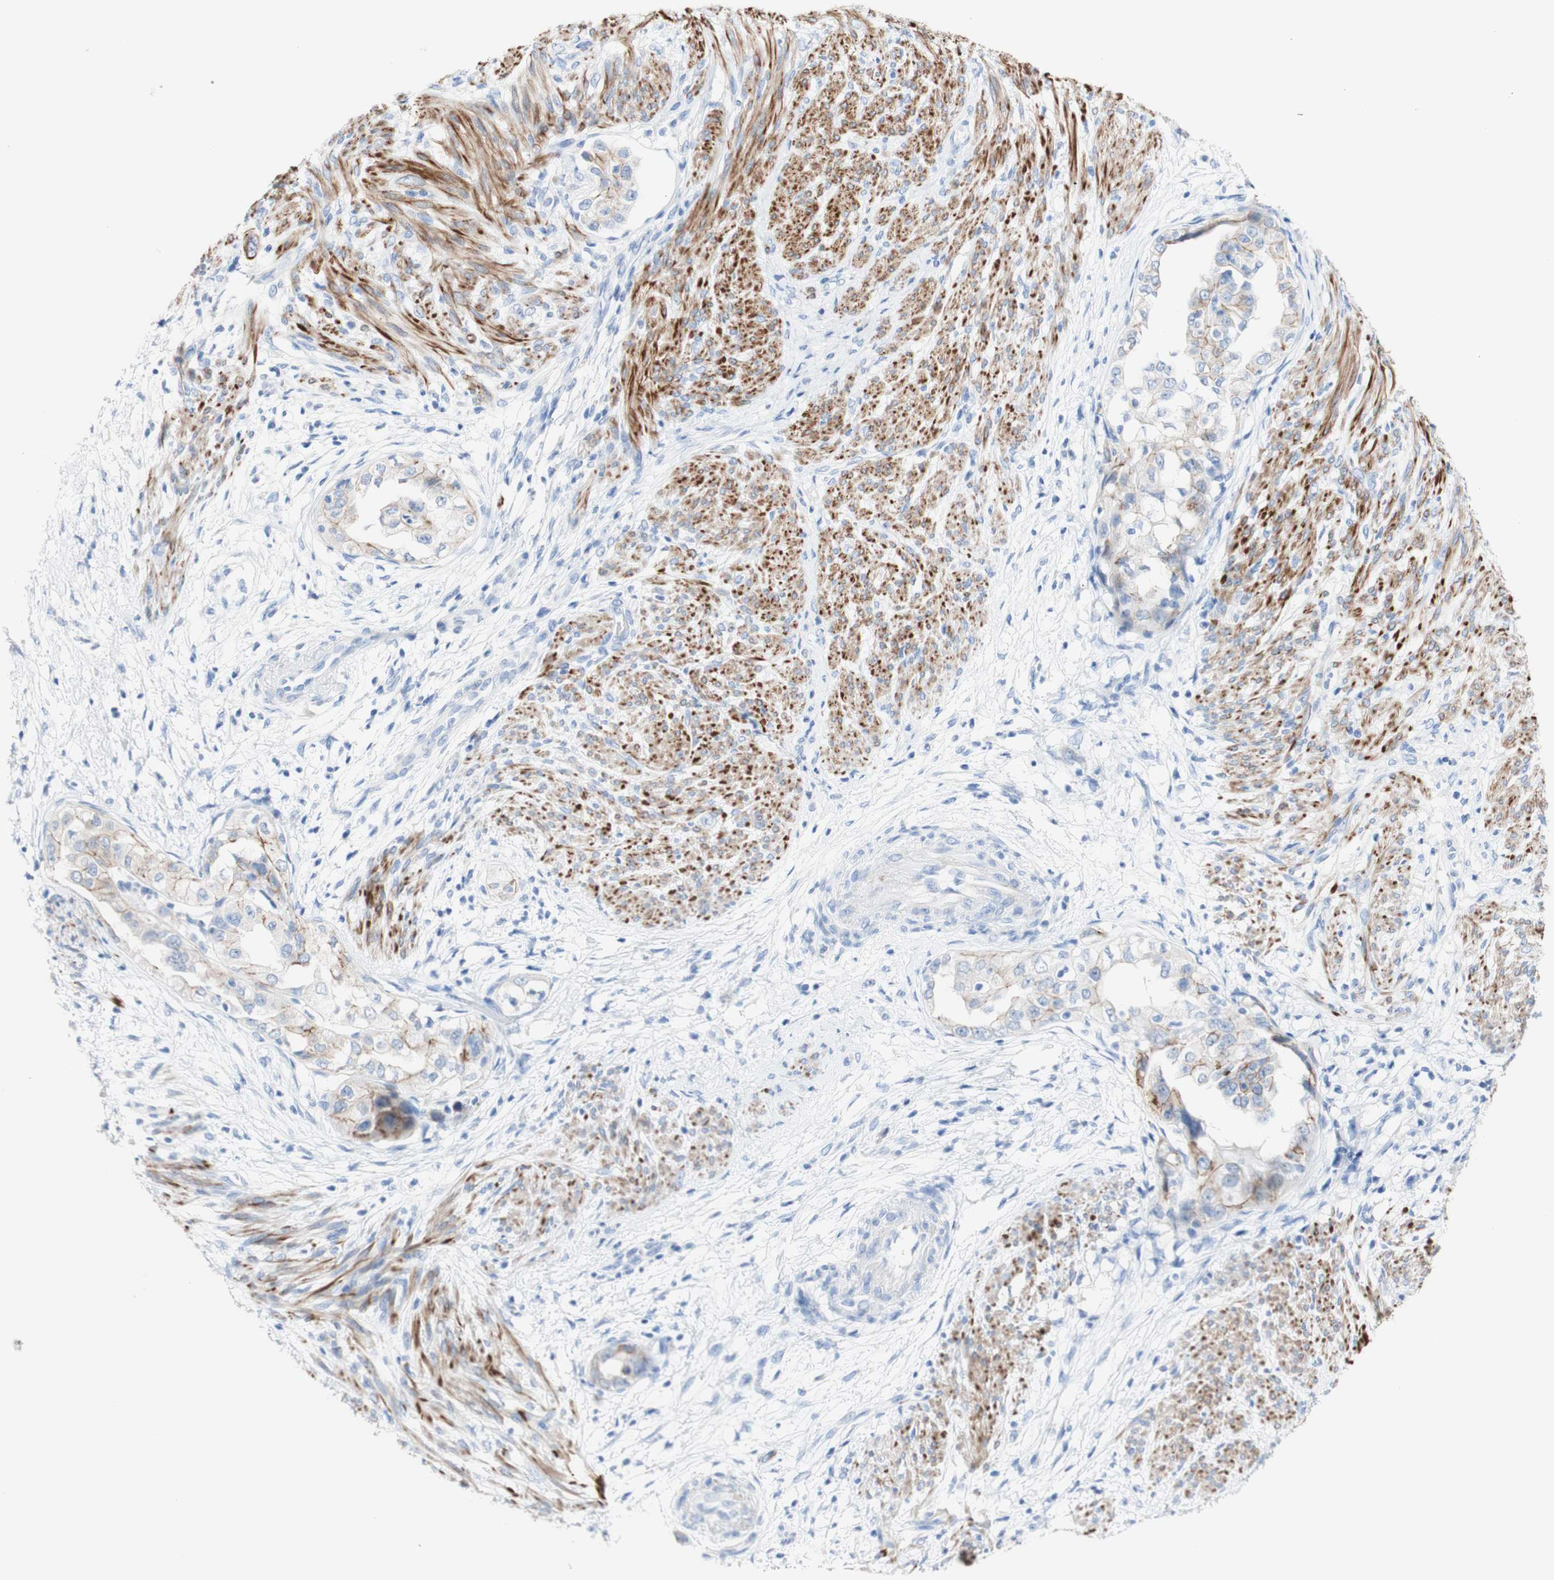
{"staining": {"intensity": "weak", "quantity": "<25%", "location": "cytoplasmic/membranous"}, "tissue": "endometrial cancer", "cell_type": "Tumor cells", "image_type": "cancer", "snomed": [{"axis": "morphology", "description": "Adenocarcinoma, NOS"}, {"axis": "topography", "description": "Endometrium"}], "caption": "Tumor cells are negative for protein expression in human adenocarcinoma (endometrial). (Immunohistochemistry, brightfield microscopy, high magnification).", "gene": "DSC2", "patient": {"sex": "female", "age": 85}}